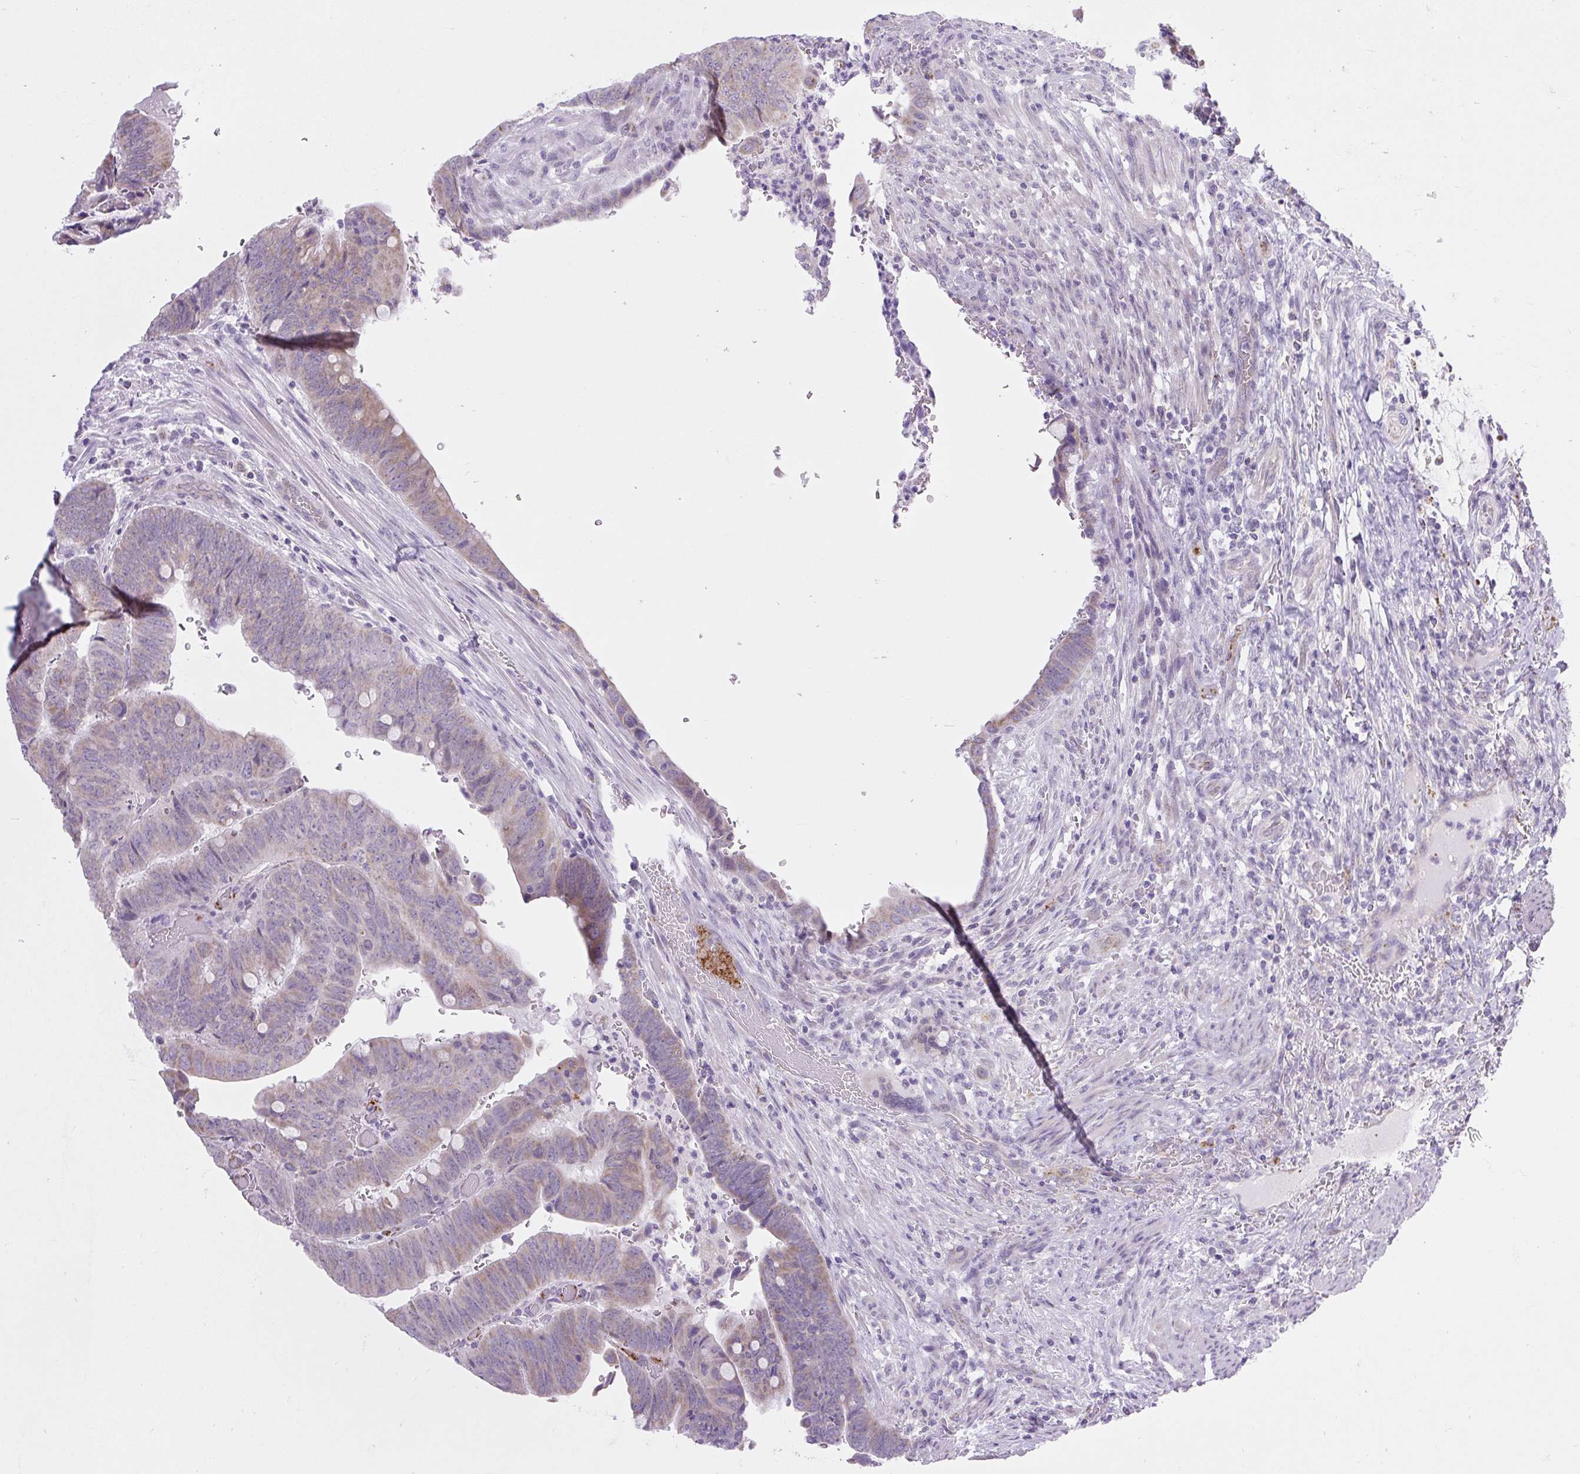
{"staining": {"intensity": "moderate", "quantity": "<25%", "location": "cytoplasmic/membranous"}, "tissue": "colorectal cancer", "cell_type": "Tumor cells", "image_type": "cancer", "snomed": [{"axis": "morphology", "description": "Normal tissue, NOS"}, {"axis": "morphology", "description": "Adenocarcinoma, NOS"}, {"axis": "topography", "description": "Rectum"}, {"axis": "topography", "description": "Peripheral nerve tissue"}], "caption": "Brown immunohistochemical staining in human colorectal adenocarcinoma shows moderate cytoplasmic/membranous expression in approximately <25% of tumor cells. The staining was performed using DAB (3,3'-diaminobenzidine), with brown indicating positive protein expression. Nuclei are stained blue with hematoxylin.", "gene": "RNASE10", "patient": {"sex": "male", "age": 92}}